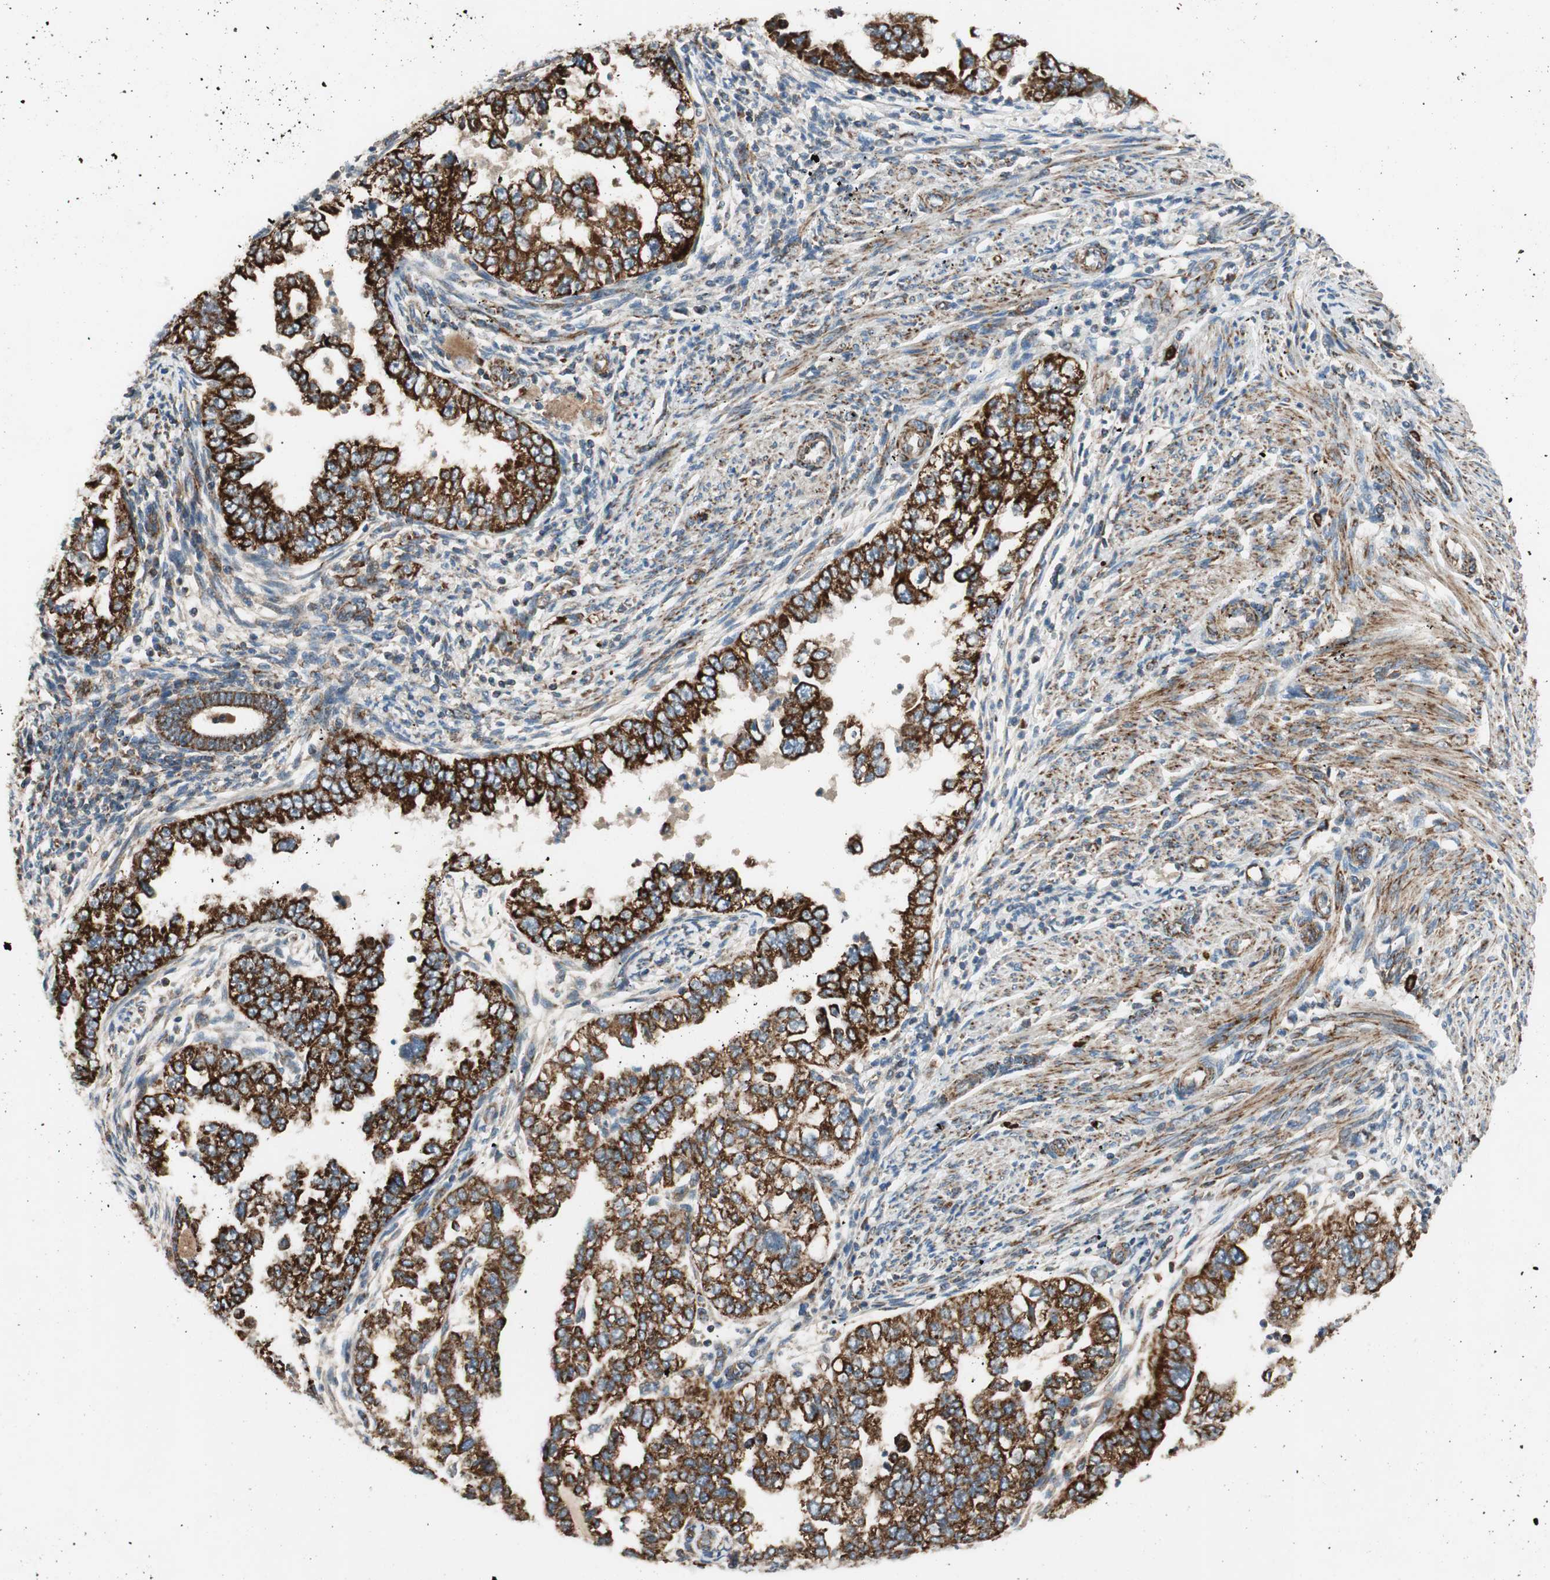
{"staining": {"intensity": "strong", "quantity": ">75%", "location": "cytoplasmic/membranous"}, "tissue": "endometrial cancer", "cell_type": "Tumor cells", "image_type": "cancer", "snomed": [{"axis": "morphology", "description": "Adenocarcinoma, NOS"}, {"axis": "topography", "description": "Endometrium"}], "caption": "Human endometrial adenocarcinoma stained with a brown dye displays strong cytoplasmic/membranous positive staining in about >75% of tumor cells.", "gene": "AKAP1", "patient": {"sex": "female", "age": 85}}